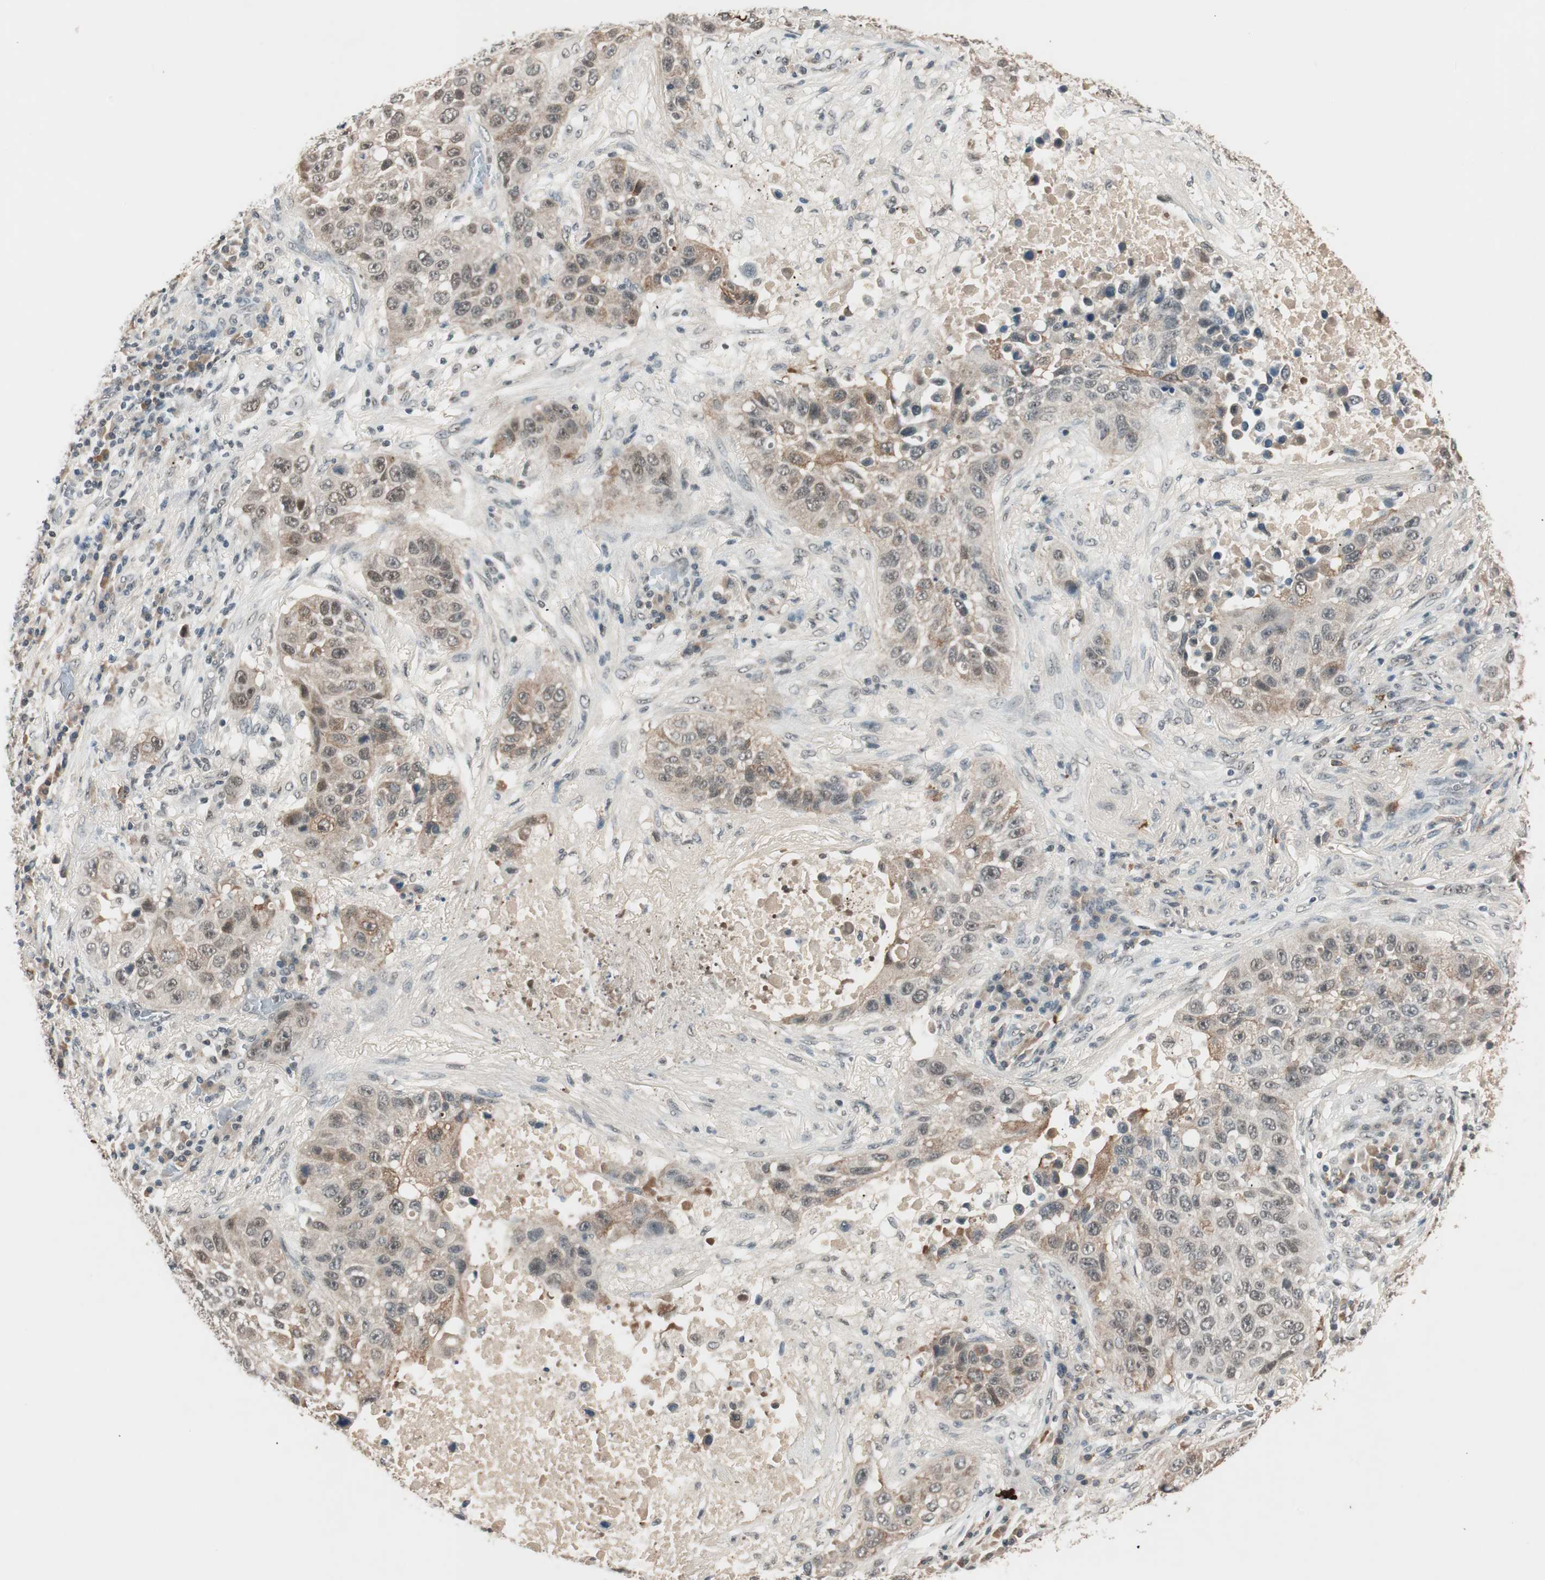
{"staining": {"intensity": "weak", "quantity": "25%-75%", "location": "cytoplasmic/membranous,nuclear"}, "tissue": "lung cancer", "cell_type": "Tumor cells", "image_type": "cancer", "snomed": [{"axis": "morphology", "description": "Squamous cell carcinoma, NOS"}, {"axis": "topography", "description": "Lung"}], "caption": "Human lung cancer stained with a protein marker exhibits weak staining in tumor cells.", "gene": "NFRKB", "patient": {"sex": "male", "age": 57}}